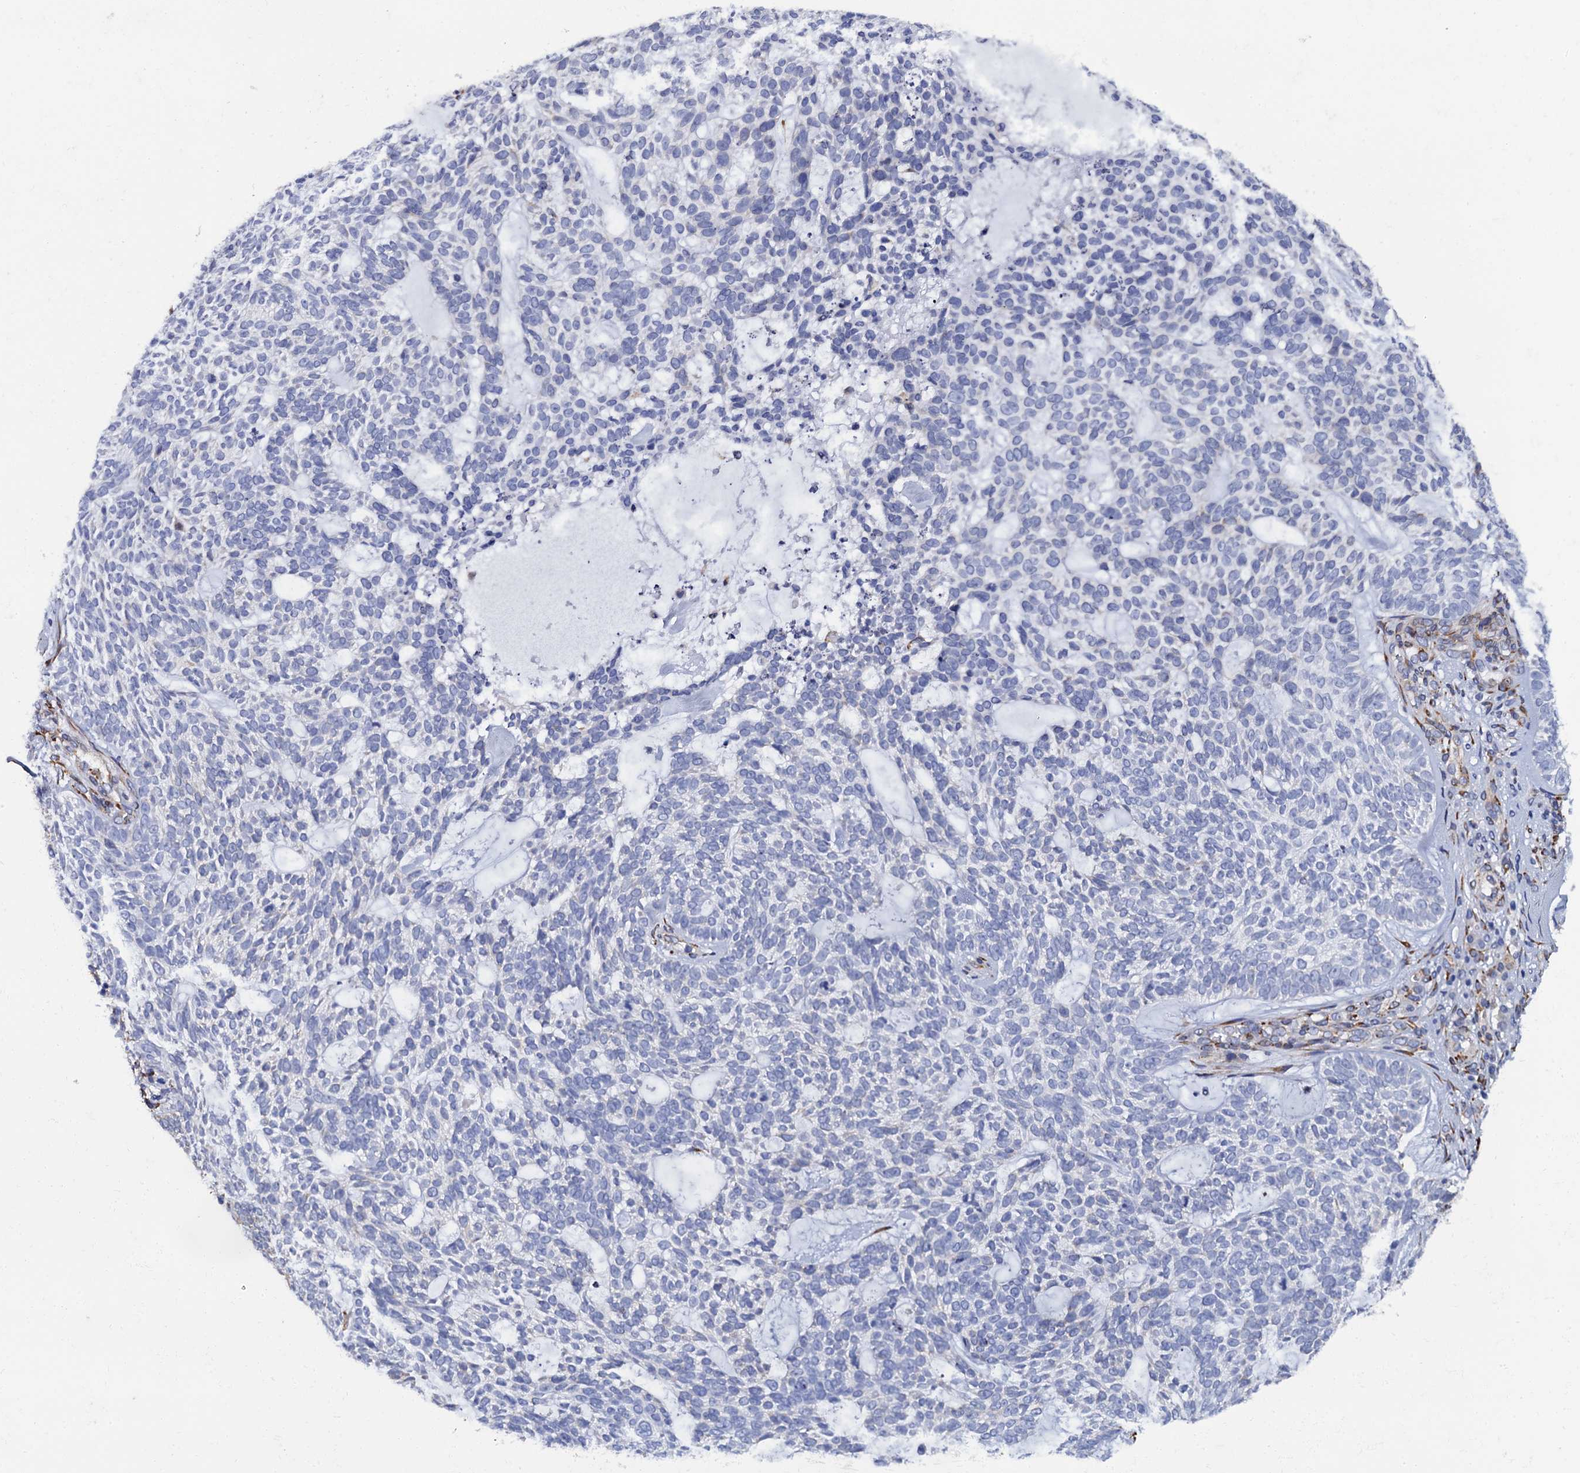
{"staining": {"intensity": "weak", "quantity": "<25%", "location": "cytoplasmic/membranous"}, "tissue": "skin cancer", "cell_type": "Tumor cells", "image_type": "cancer", "snomed": [{"axis": "morphology", "description": "Basal cell carcinoma"}, {"axis": "topography", "description": "Skin"}], "caption": "Immunohistochemistry image of neoplastic tissue: human skin cancer (basal cell carcinoma) stained with DAB (3,3'-diaminobenzidine) exhibits no significant protein staining in tumor cells.", "gene": "POGLUT3", "patient": {"sex": "male", "age": 75}}